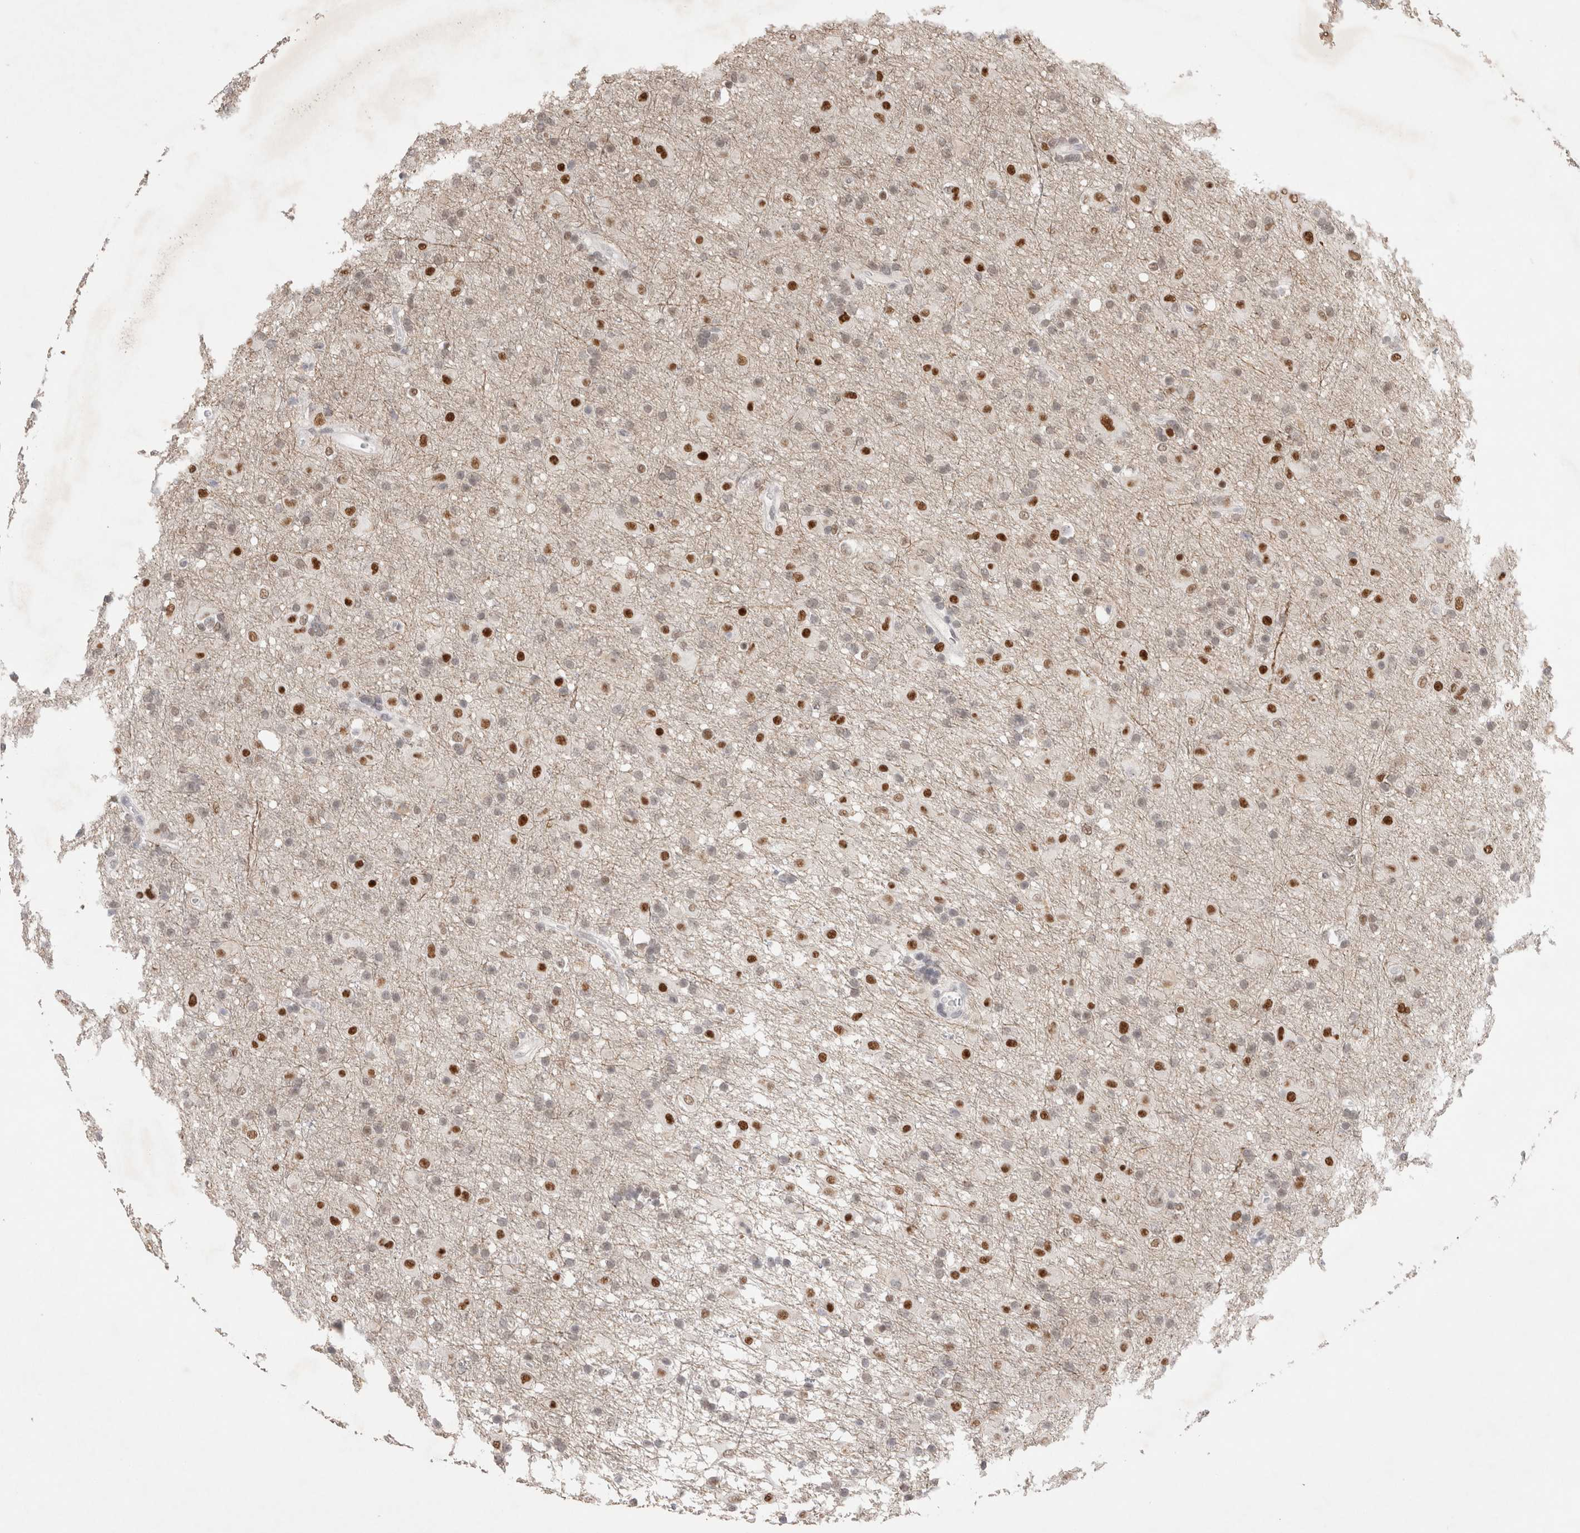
{"staining": {"intensity": "strong", "quantity": "25%-75%", "location": "nuclear"}, "tissue": "glioma", "cell_type": "Tumor cells", "image_type": "cancer", "snomed": [{"axis": "morphology", "description": "Glioma, malignant, Low grade"}, {"axis": "topography", "description": "Brain"}], "caption": "A high amount of strong nuclear expression is identified in approximately 25%-75% of tumor cells in low-grade glioma (malignant) tissue.", "gene": "RECQL4", "patient": {"sex": "male", "age": 65}}